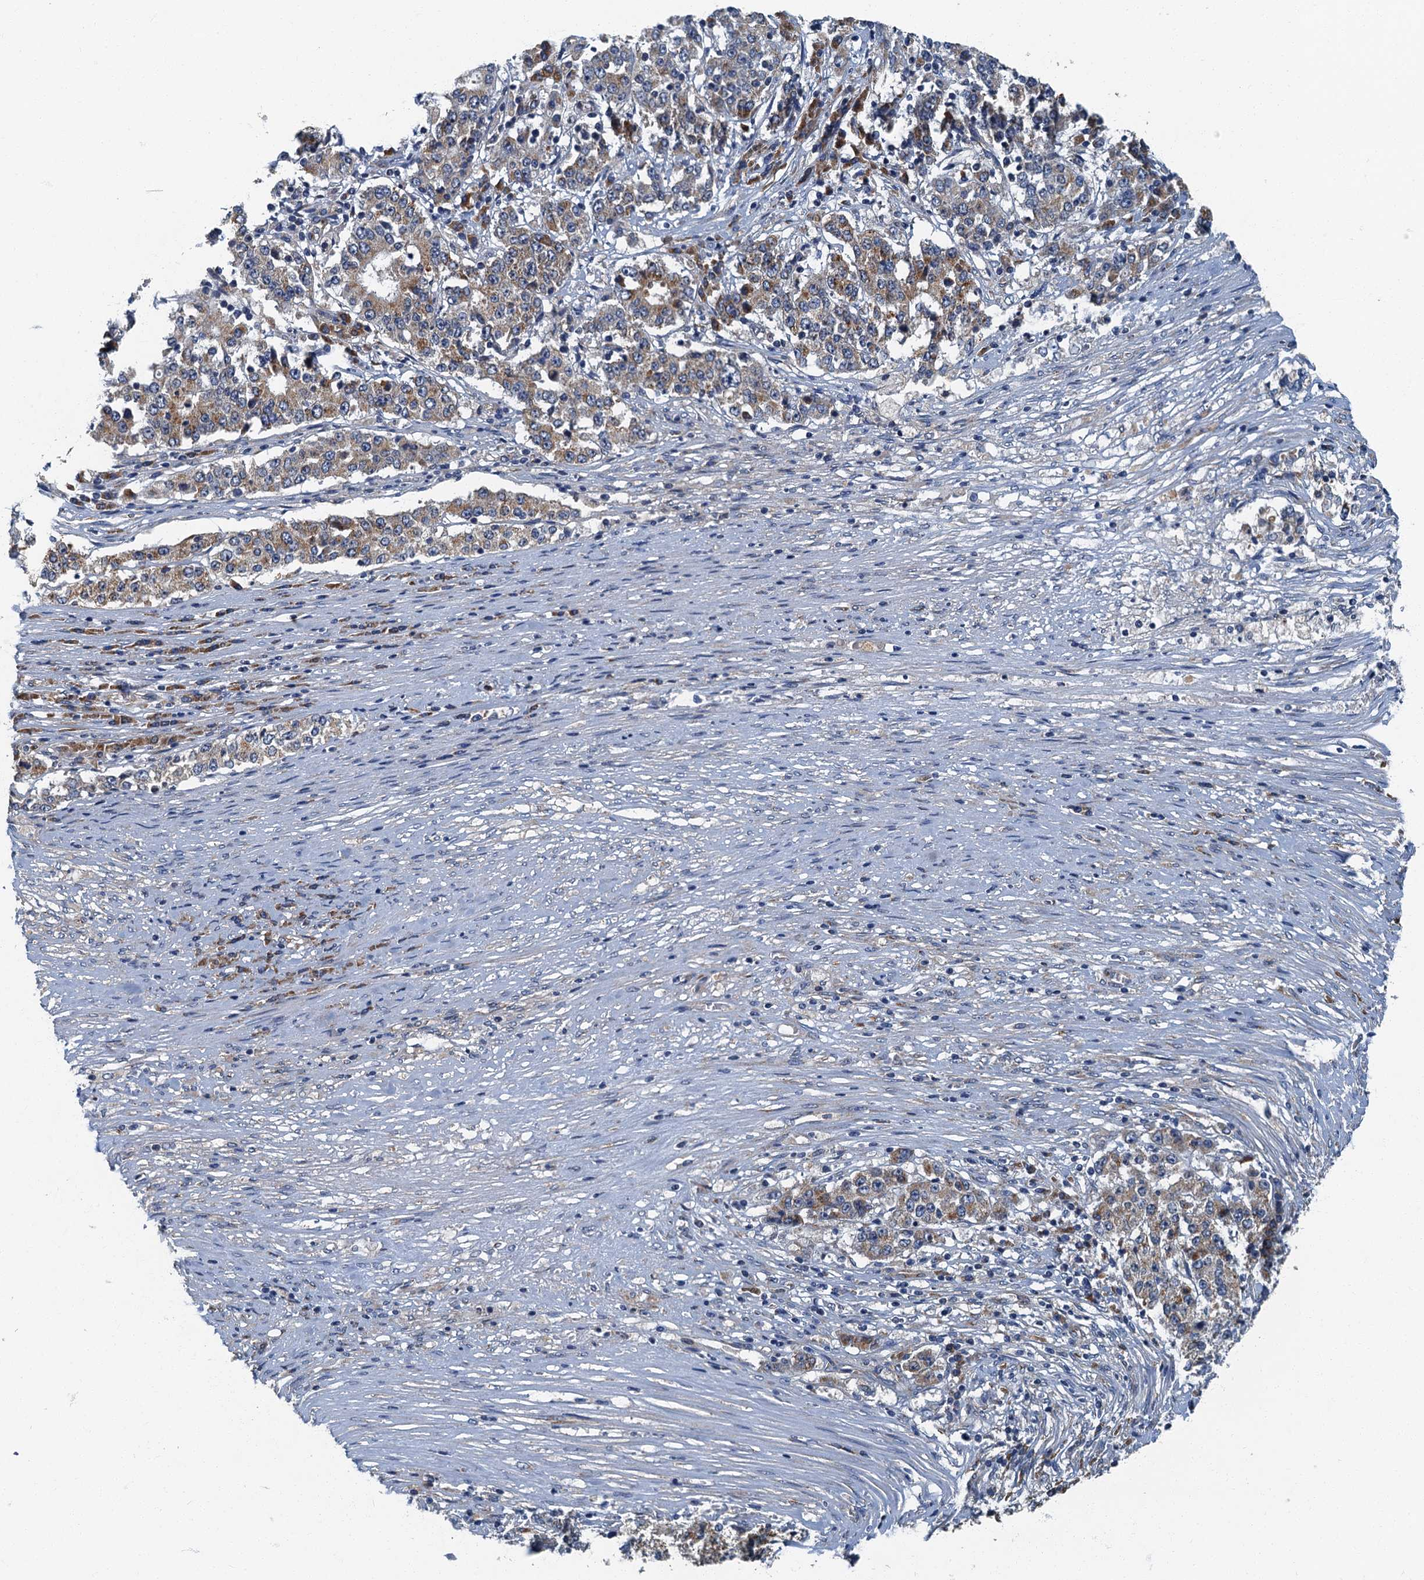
{"staining": {"intensity": "moderate", "quantity": ">75%", "location": "cytoplasmic/membranous"}, "tissue": "stomach cancer", "cell_type": "Tumor cells", "image_type": "cancer", "snomed": [{"axis": "morphology", "description": "Adenocarcinoma, NOS"}, {"axis": "topography", "description": "Stomach"}], "caption": "Tumor cells exhibit medium levels of moderate cytoplasmic/membranous positivity in about >75% of cells in human adenocarcinoma (stomach). The staining was performed using DAB (3,3'-diaminobenzidine) to visualize the protein expression in brown, while the nuclei were stained in blue with hematoxylin (Magnification: 20x).", "gene": "DDX49", "patient": {"sex": "male", "age": 59}}